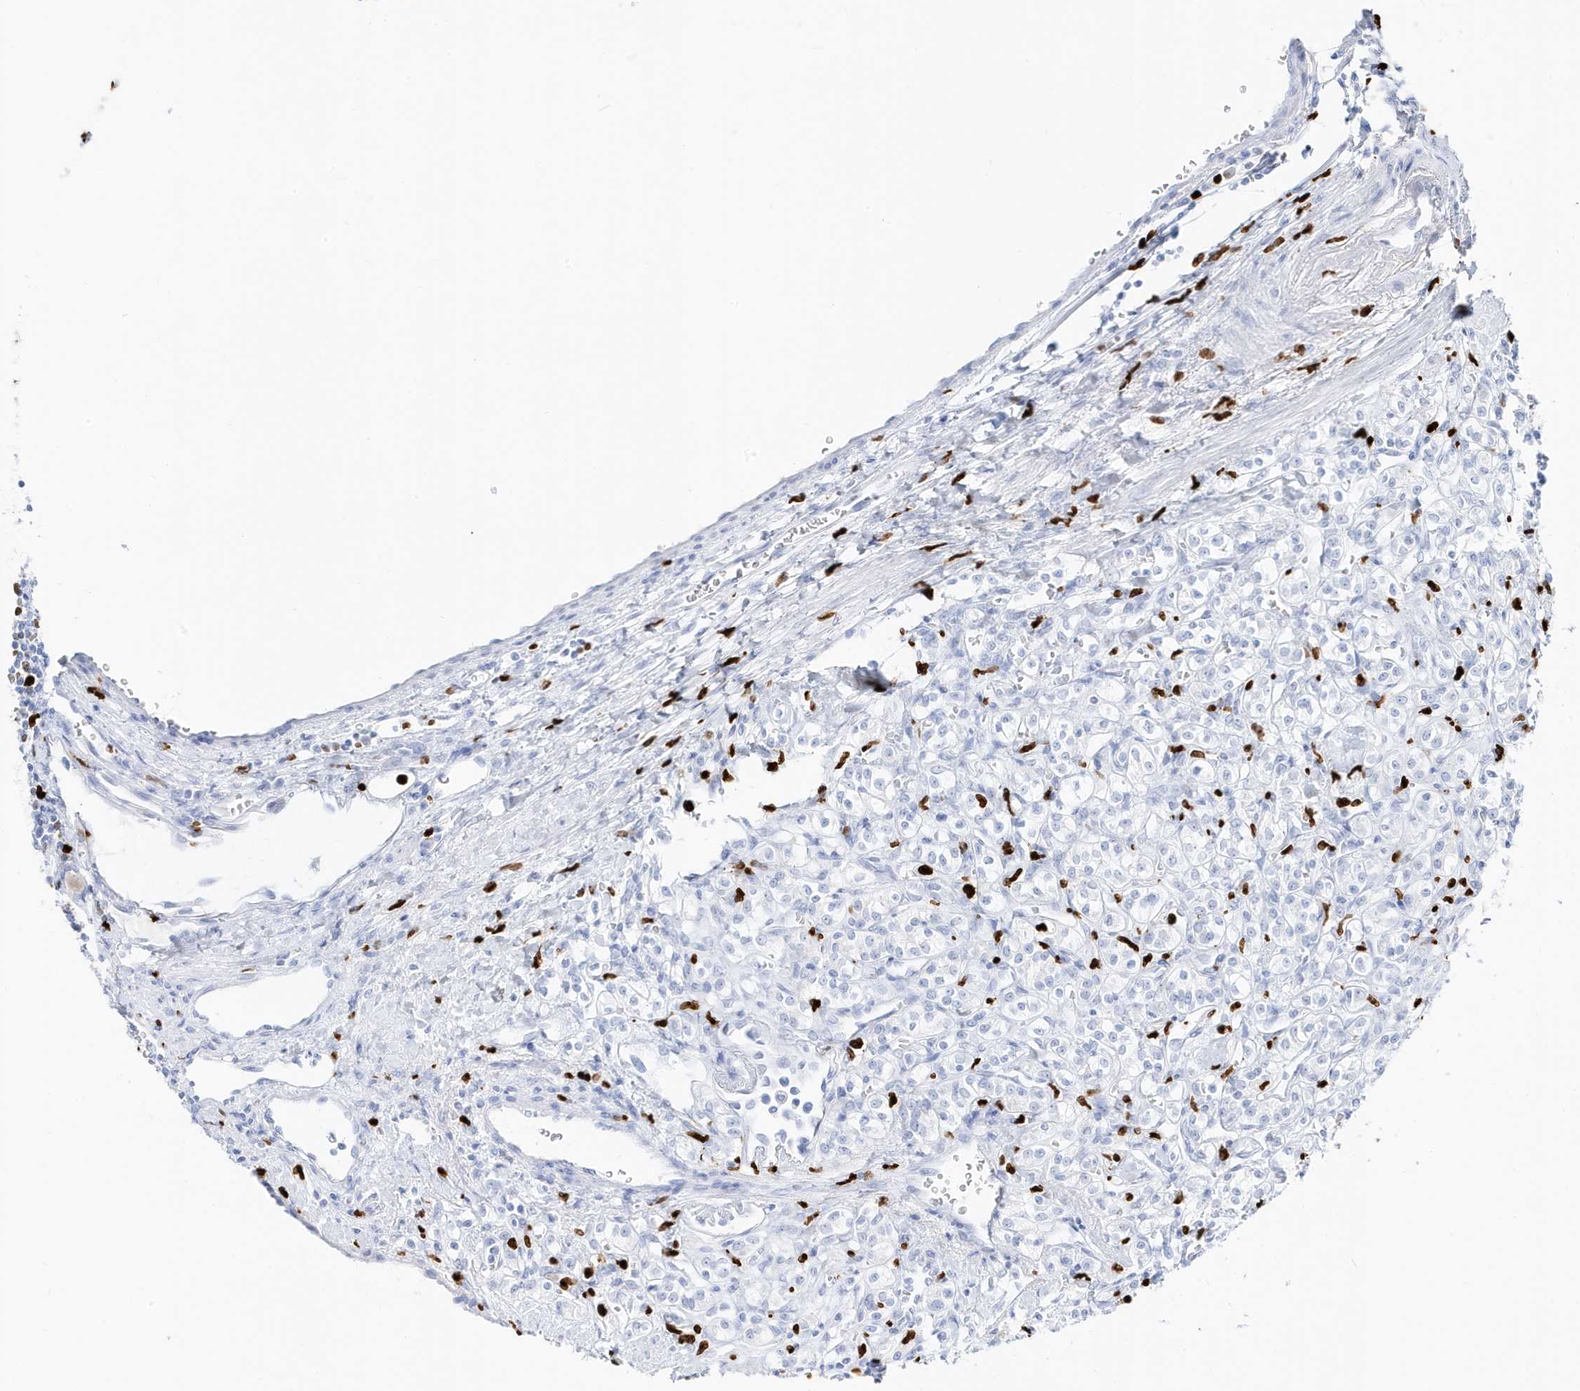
{"staining": {"intensity": "negative", "quantity": "none", "location": "none"}, "tissue": "renal cancer", "cell_type": "Tumor cells", "image_type": "cancer", "snomed": [{"axis": "morphology", "description": "Adenocarcinoma, NOS"}, {"axis": "topography", "description": "Kidney"}], "caption": "Immunohistochemical staining of renal cancer (adenocarcinoma) shows no significant staining in tumor cells.", "gene": "MNDA", "patient": {"sex": "male", "age": 77}}